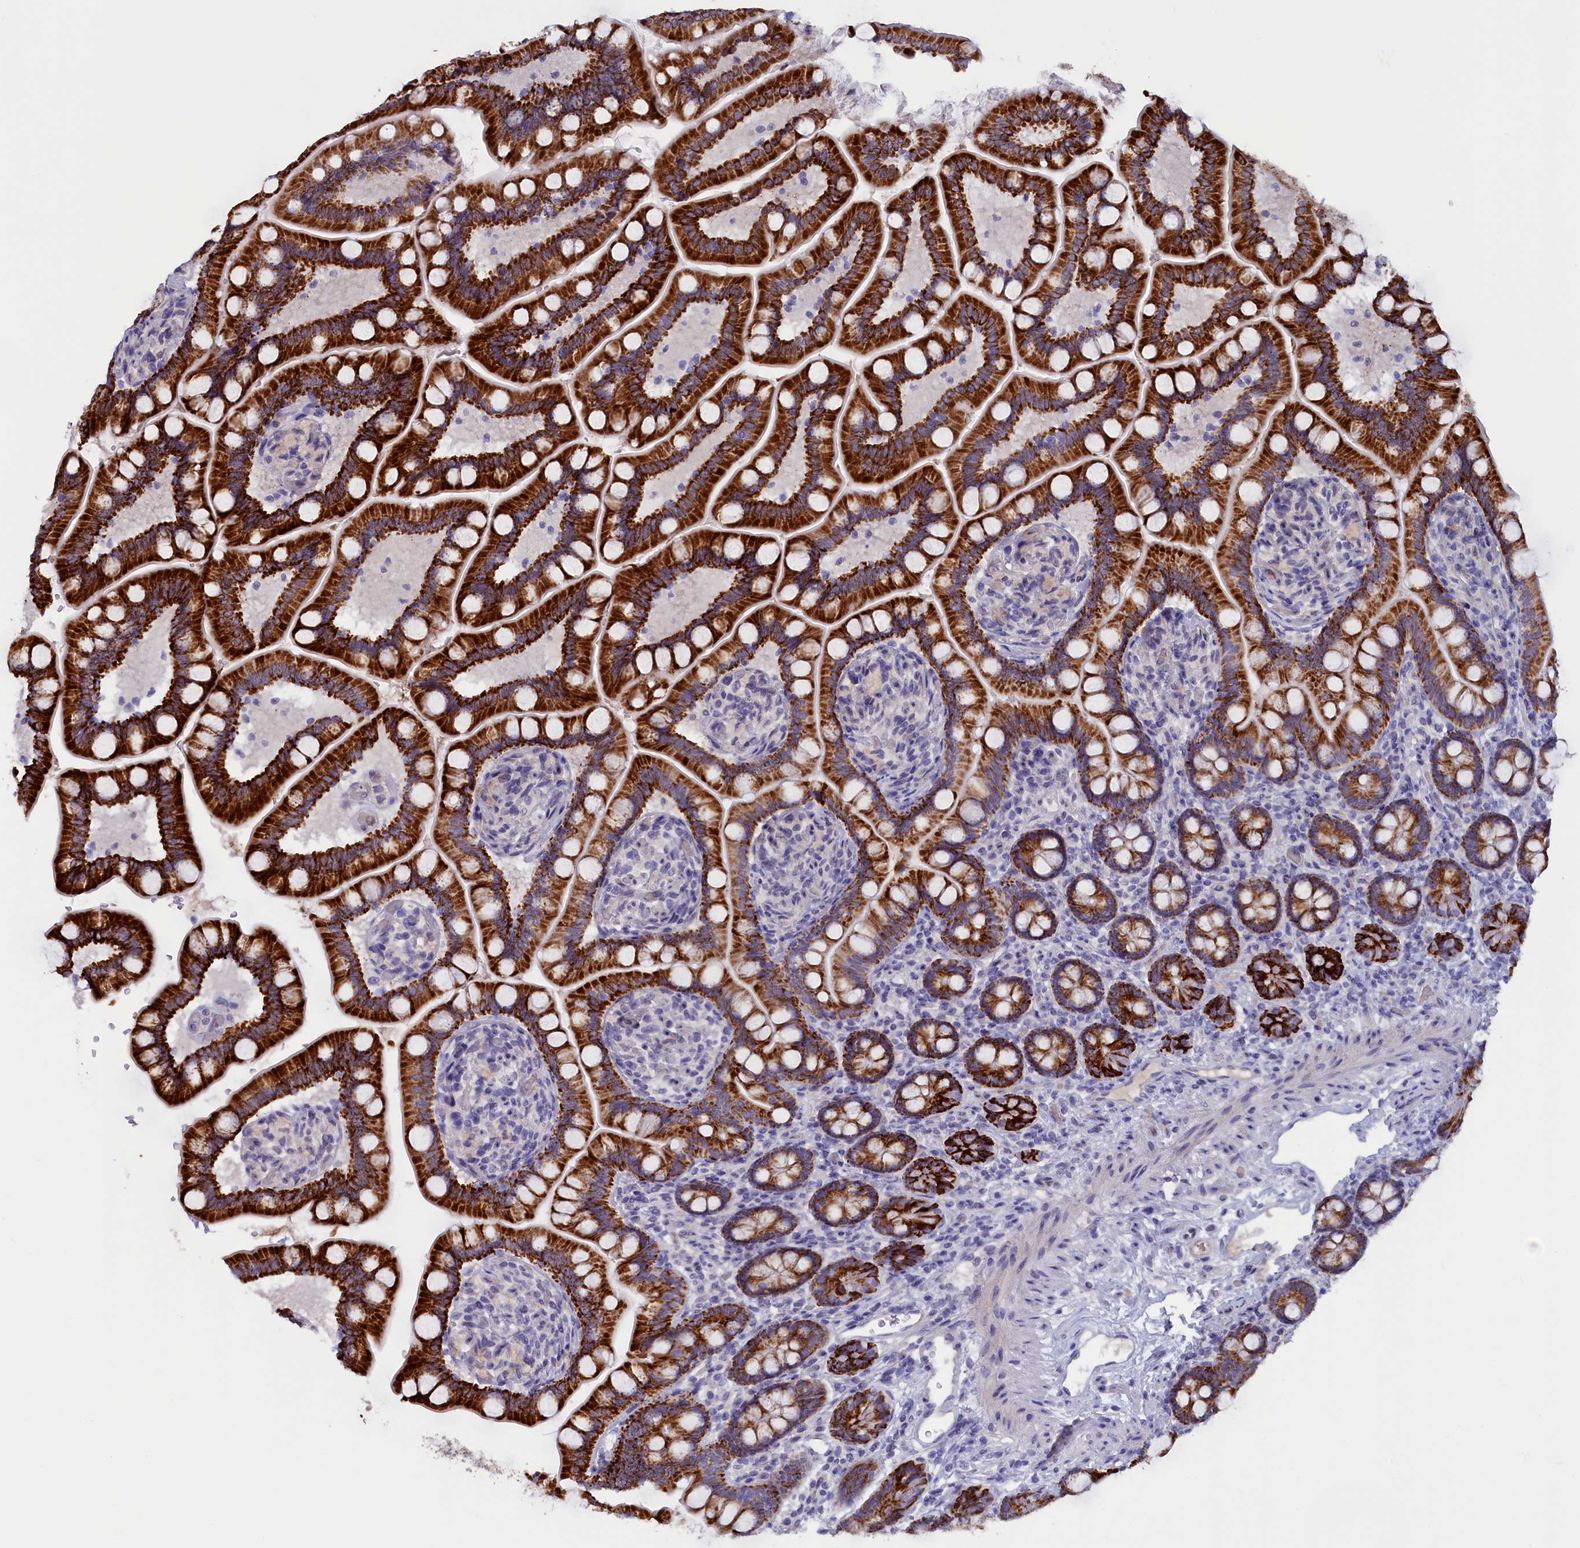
{"staining": {"intensity": "strong", "quantity": ">75%", "location": "cytoplasmic/membranous"}, "tissue": "small intestine", "cell_type": "Glandular cells", "image_type": "normal", "snomed": [{"axis": "morphology", "description": "Normal tissue, NOS"}, {"axis": "topography", "description": "Small intestine"}], "caption": "This histopathology image exhibits IHC staining of benign human small intestine, with high strong cytoplasmic/membranous expression in about >75% of glandular cells.", "gene": "ZSWIM4", "patient": {"sex": "female", "age": 64}}